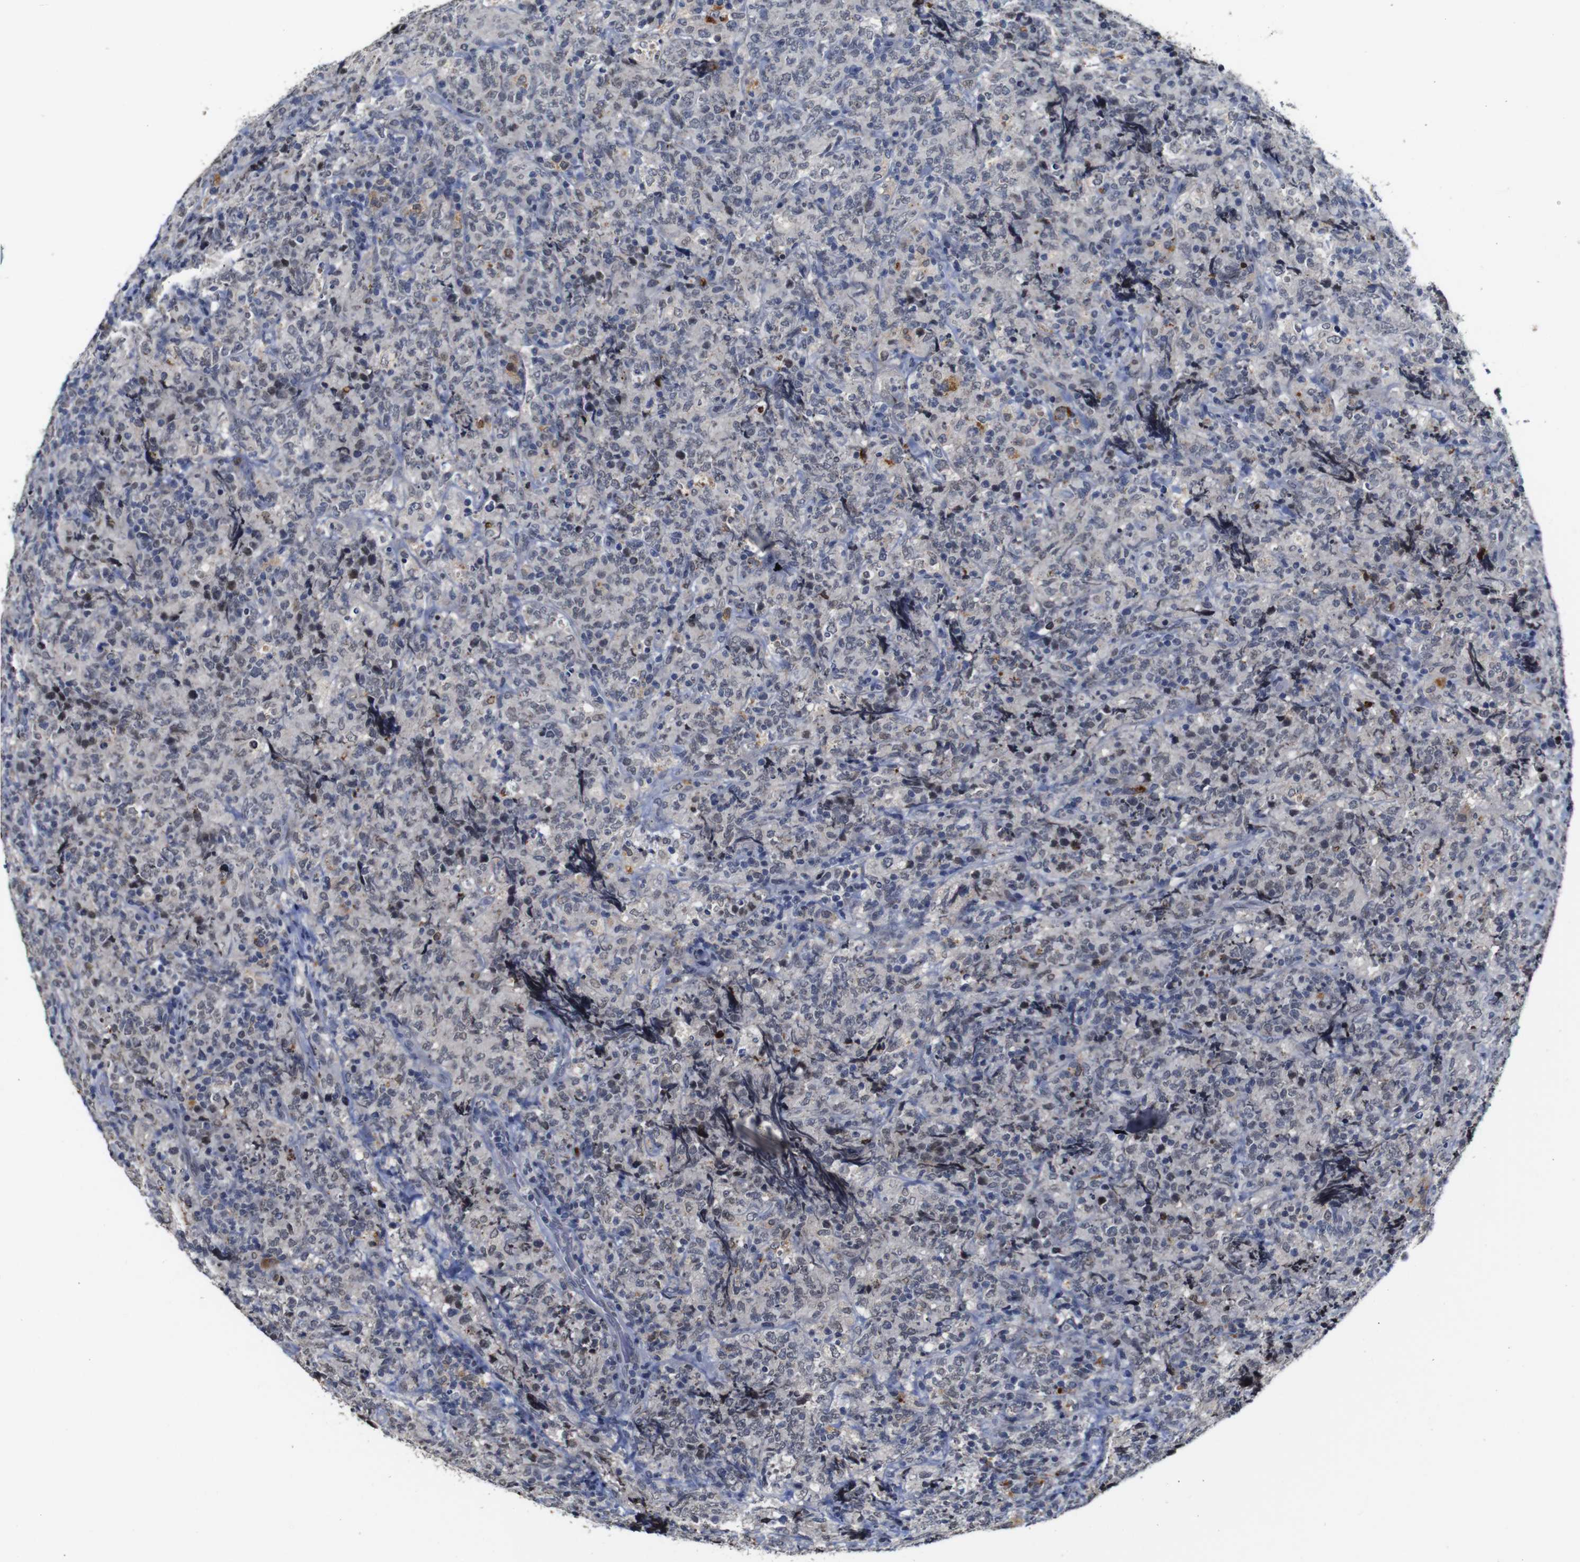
{"staining": {"intensity": "moderate", "quantity": "<25%", "location": "cytoplasmic/membranous,nuclear"}, "tissue": "lymphoma", "cell_type": "Tumor cells", "image_type": "cancer", "snomed": [{"axis": "morphology", "description": "Malignant lymphoma, non-Hodgkin's type, High grade"}, {"axis": "topography", "description": "Tonsil"}], "caption": "An image of human lymphoma stained for a protein exhibits moderate cytoplasmic/membranous and nuclear brown staining in tumor cells. Nuclei are stained in blue.", "gene": "NTRK3", "patient": {"sex": "female", "age": 36}}